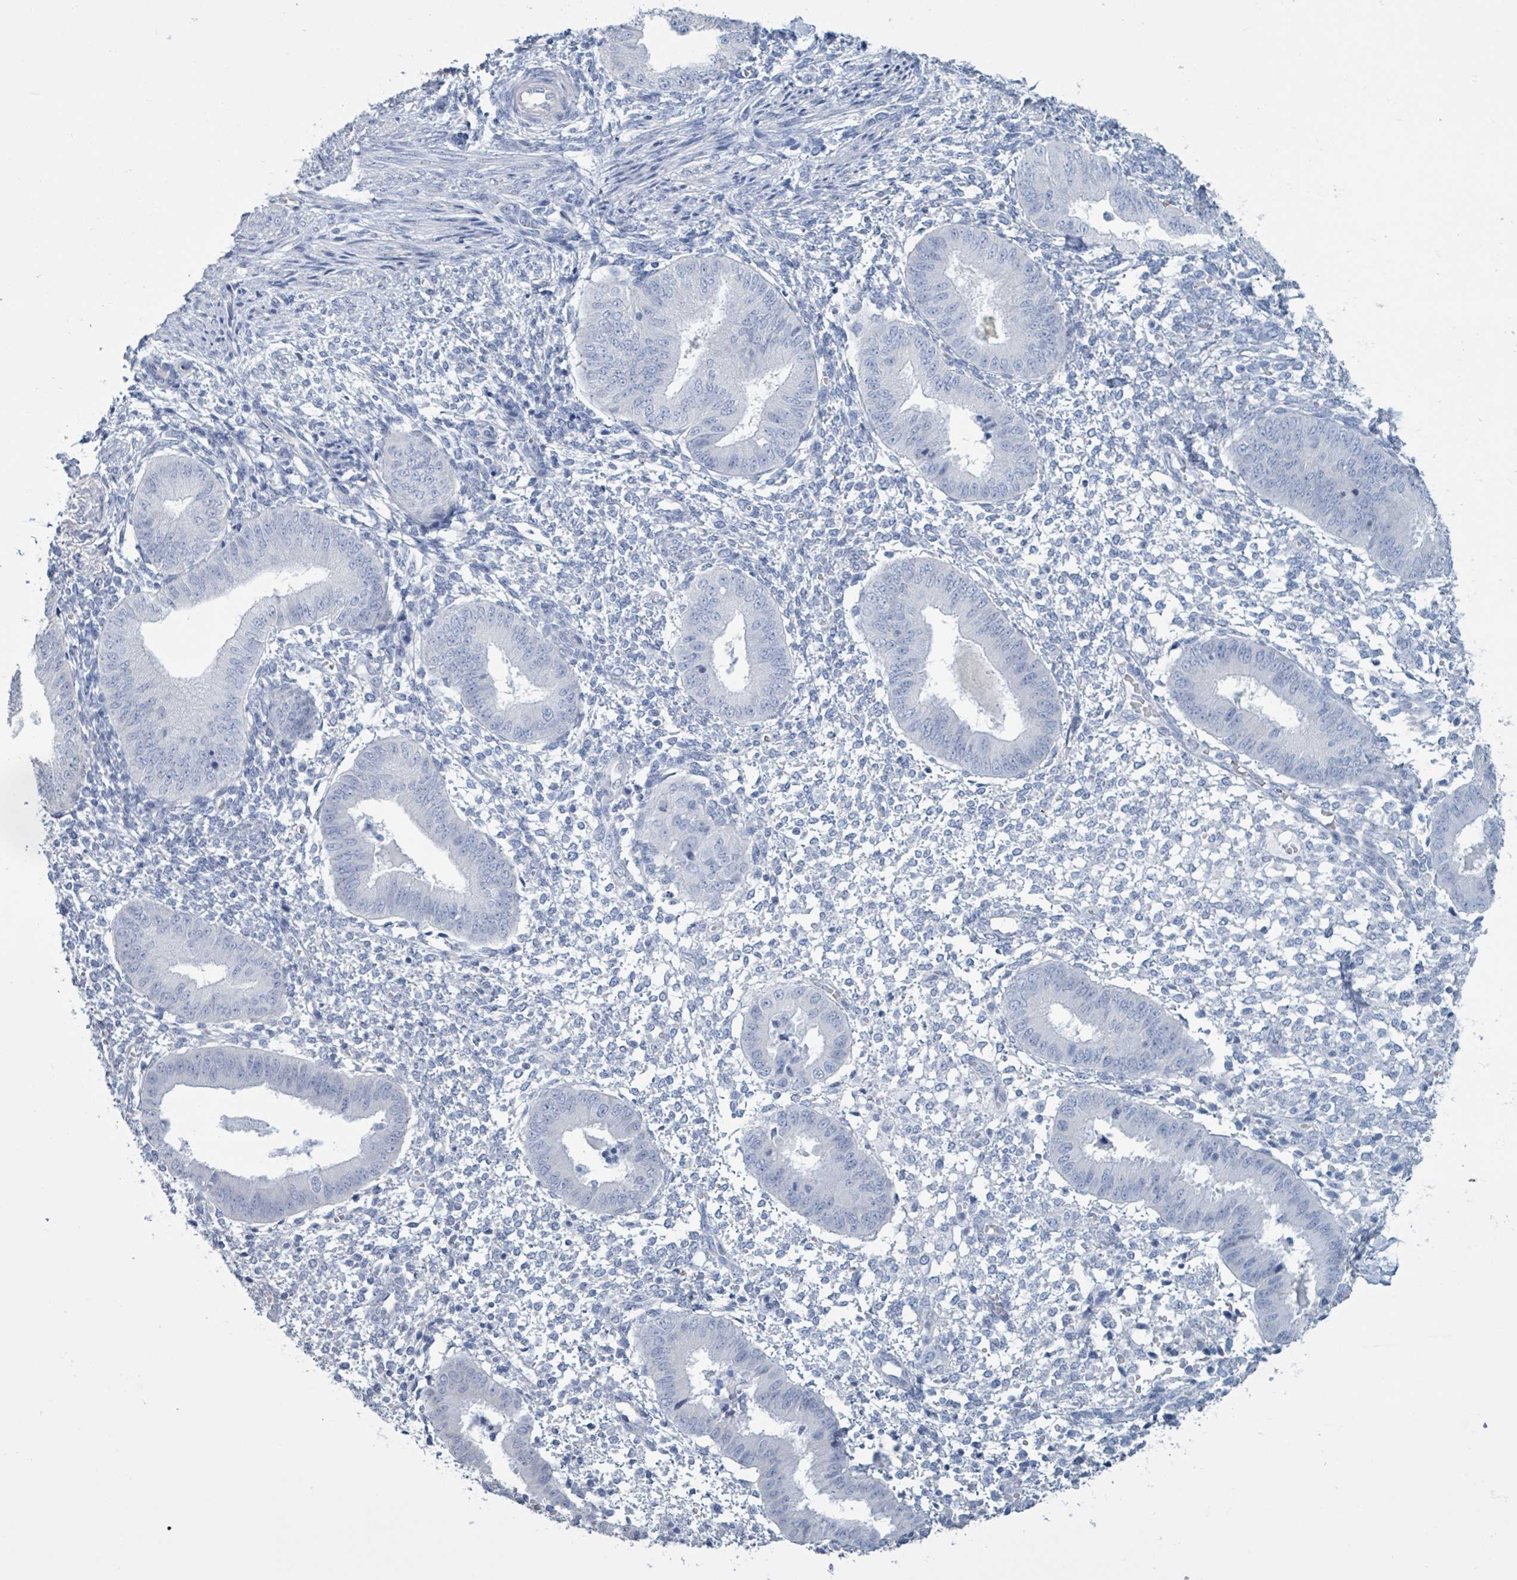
{"staining": {"intensity": "negative", "quantity": "none", "location": "none"}, "tissue": "endometrium", "cell_type": "Cells in endometrial stroma", "image_type": "normal", "snomed": [{"axis": "morphology", "description": "Normal tissue, NOS"}, {"axis": "topography", "description": "Endometrium"}], "caption": "The image shows no staining of cells in endometrial stroma in unremarkable endometrium. Brightfield microscopy of immunohistochemistry stained with DAB (brown) and hematoxylin (blue), captured at high magnification.", "gene": "CT45A10", "patient": {"sex": "female", "age": 49}}